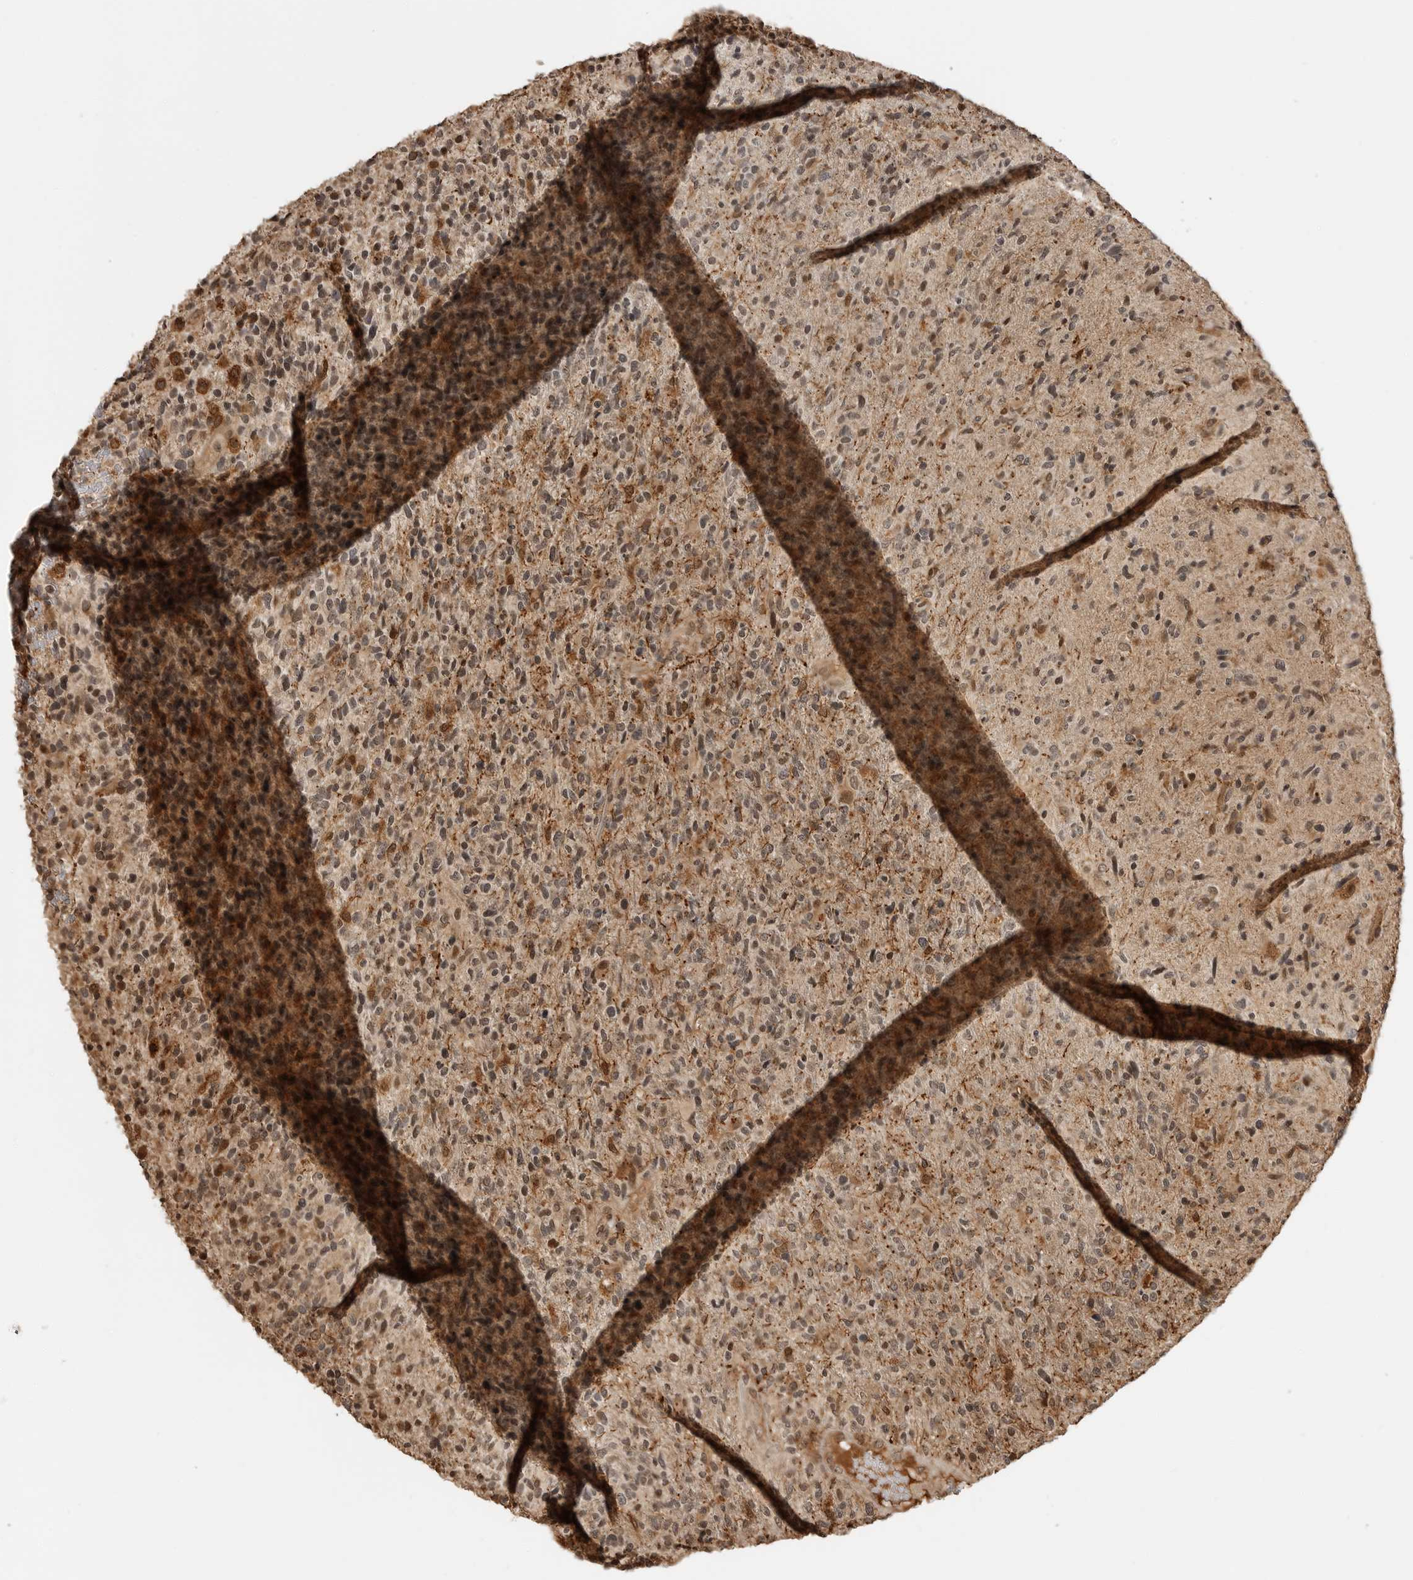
{"staining": {"intensity": "moderate", "quantity": "25%-75%", "location": "cytoplasmic/membranous,nuclear"}, "tissue": "glioma", "cell_type": "Tumor cells", "image_type": "cancer", "snomed": [{"axis": "morphology", "description": "Glioma, malignant, High grade"}, {"axis": "topography", "description": "Brain"}], "caption": "Malignant high-grade glioma stained for a protein (brown) displays moderate cytoplasmic/membranous and nuclear positive positivity in about 25%-75% of tumor cells.", "gene": "BMP2K", "patient": {"sex": "male", "age": 72}}